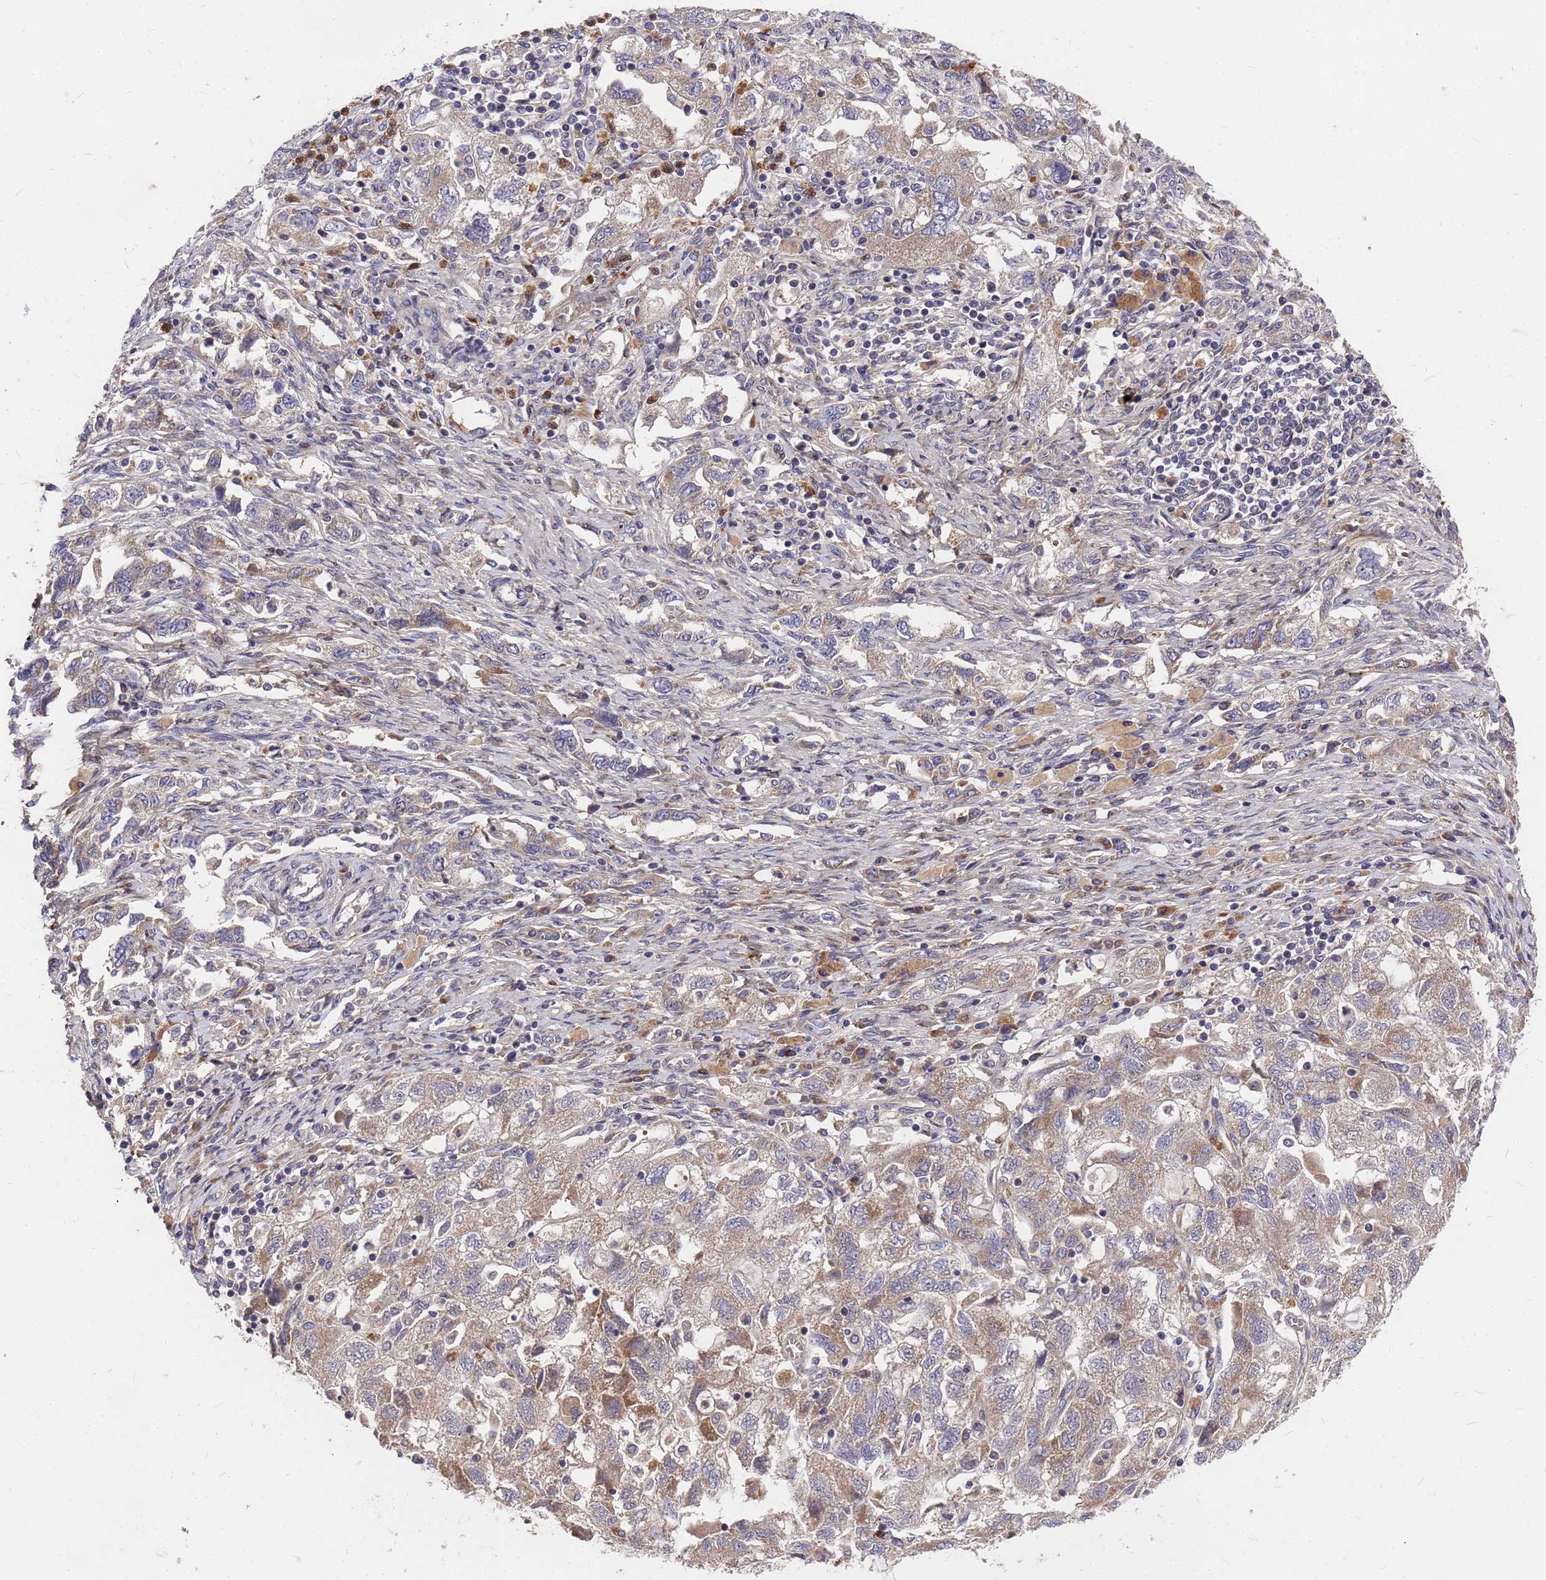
{"staining": {"intensity": "weak", "quantity": ">75%", "location": "cytoplasmic/membranous"}, "tissue": "ovarian cancer", "cell_type": "Tumor cells", "image_type": "cancer", "snomed": [{"axis": "morphology", "description": "Carcinoma, NOS"}, {"axis": "morphology", "description": "Cystadenocarcinoma, serous, NOS"}, {"axis": "topography", "description": "Ovary"}], "caption": "Immunohistochemical staining of carcinoma (ovarian) displays low levels of weak cytoplasmic/membranous protein expression in approximately >75% of tumor cells.", "gene": "ZNF717", "patient": {"sex": "female", "age": 69}}